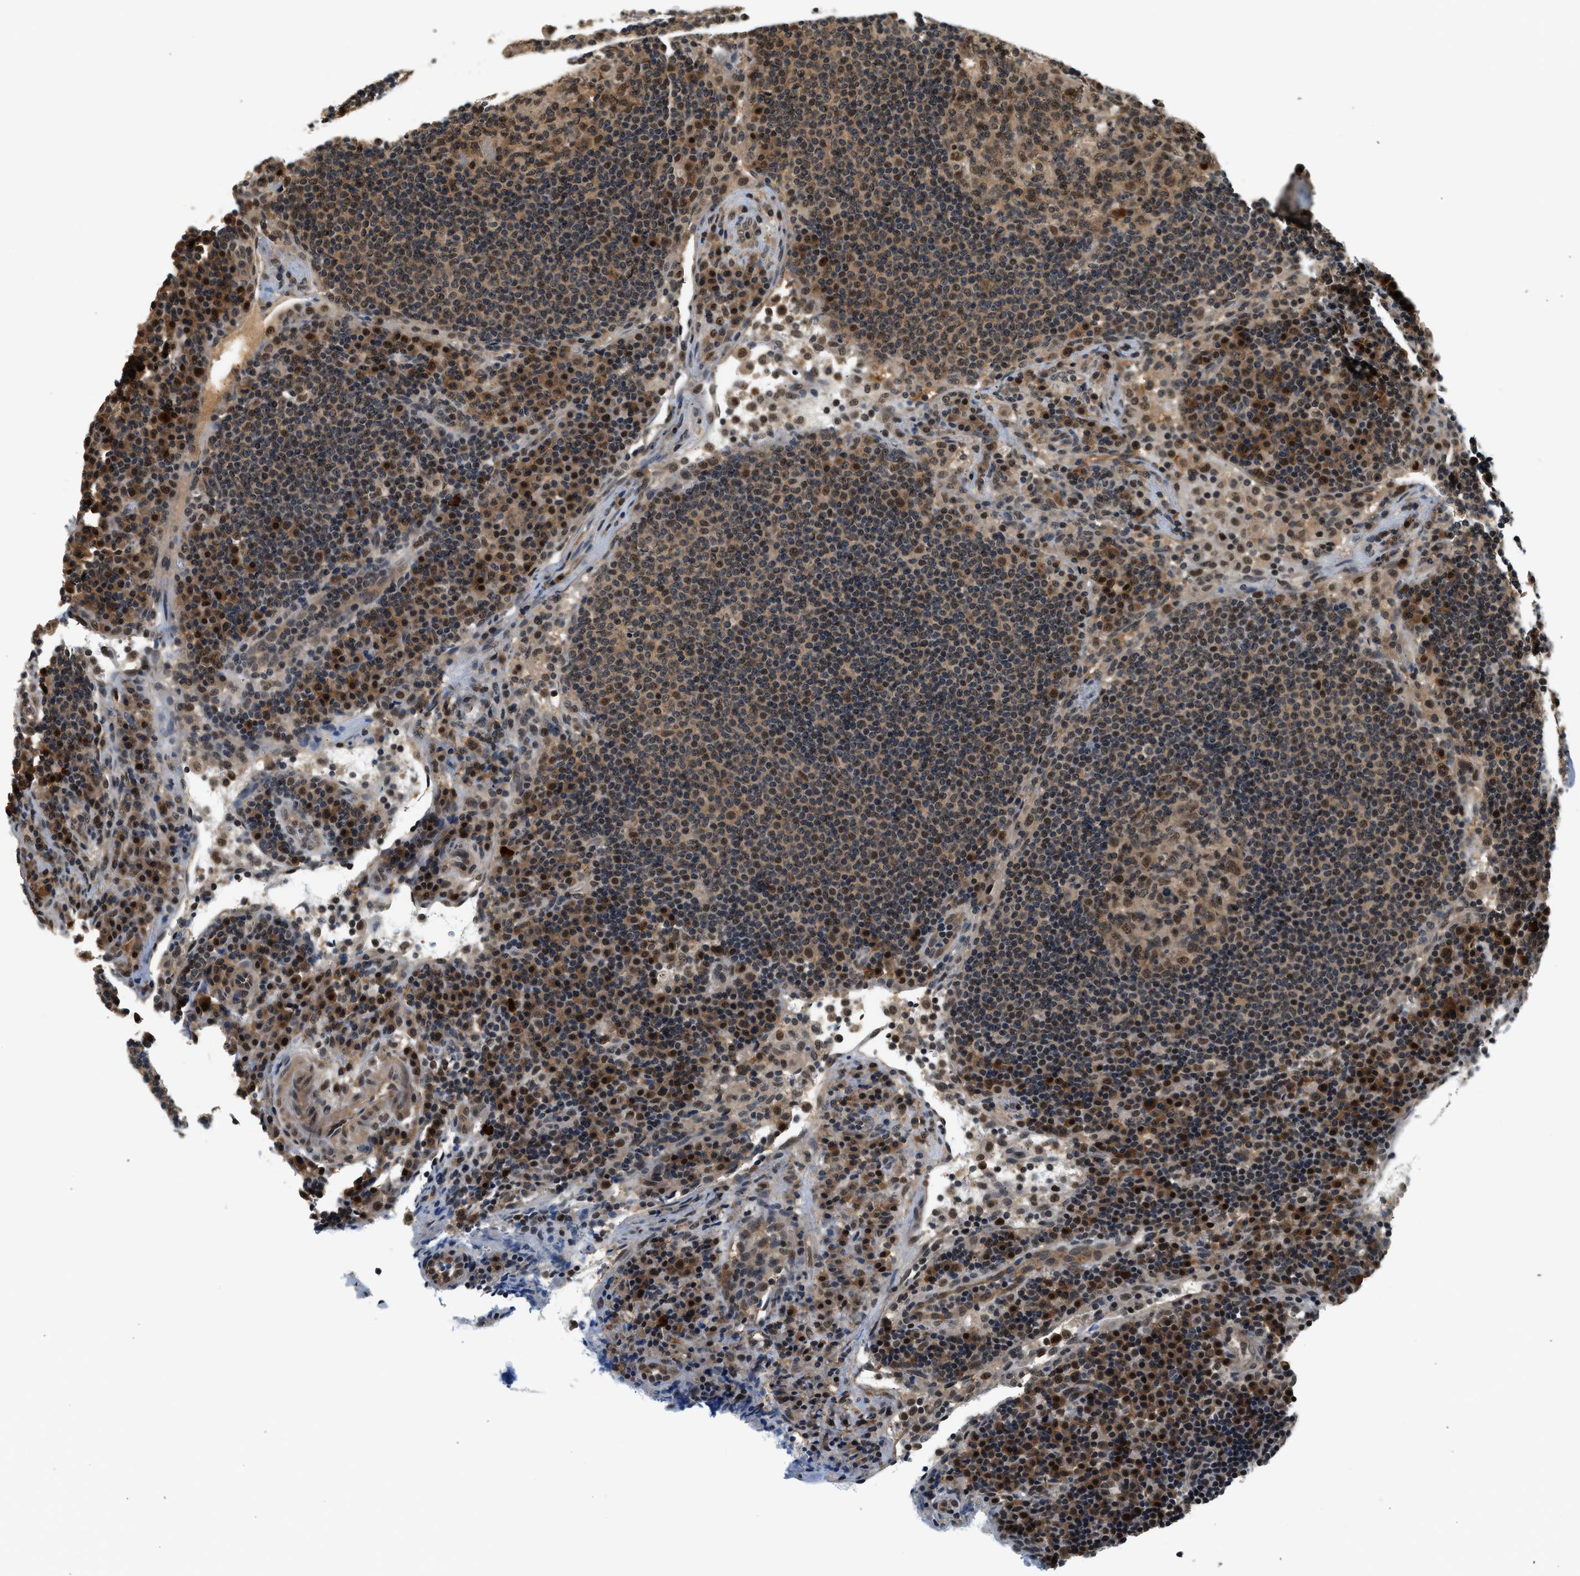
{"staining": {"intensity": "moderate", "quantity": ">75%", "location": "cytoplasmic/membranous,nuclear"}, "tissue": "lymph node", "cell_type": "Germinal center cells", "image_type": "normal", "snomed": [{"axis": "morphology", "description": "Normal tissue, NOS"}, {"axis": "topography", "description": "Lymph node"}], "caption": "There is medium levels of moderate cytoplasmic/membranous,nuclear expression in germinal center cells of unremarkable lymph node, as demonstrated by immunohistochemical staining (brown color).", "gene": "PSMD3", "patient": {"sex": "female", "age": 53}}